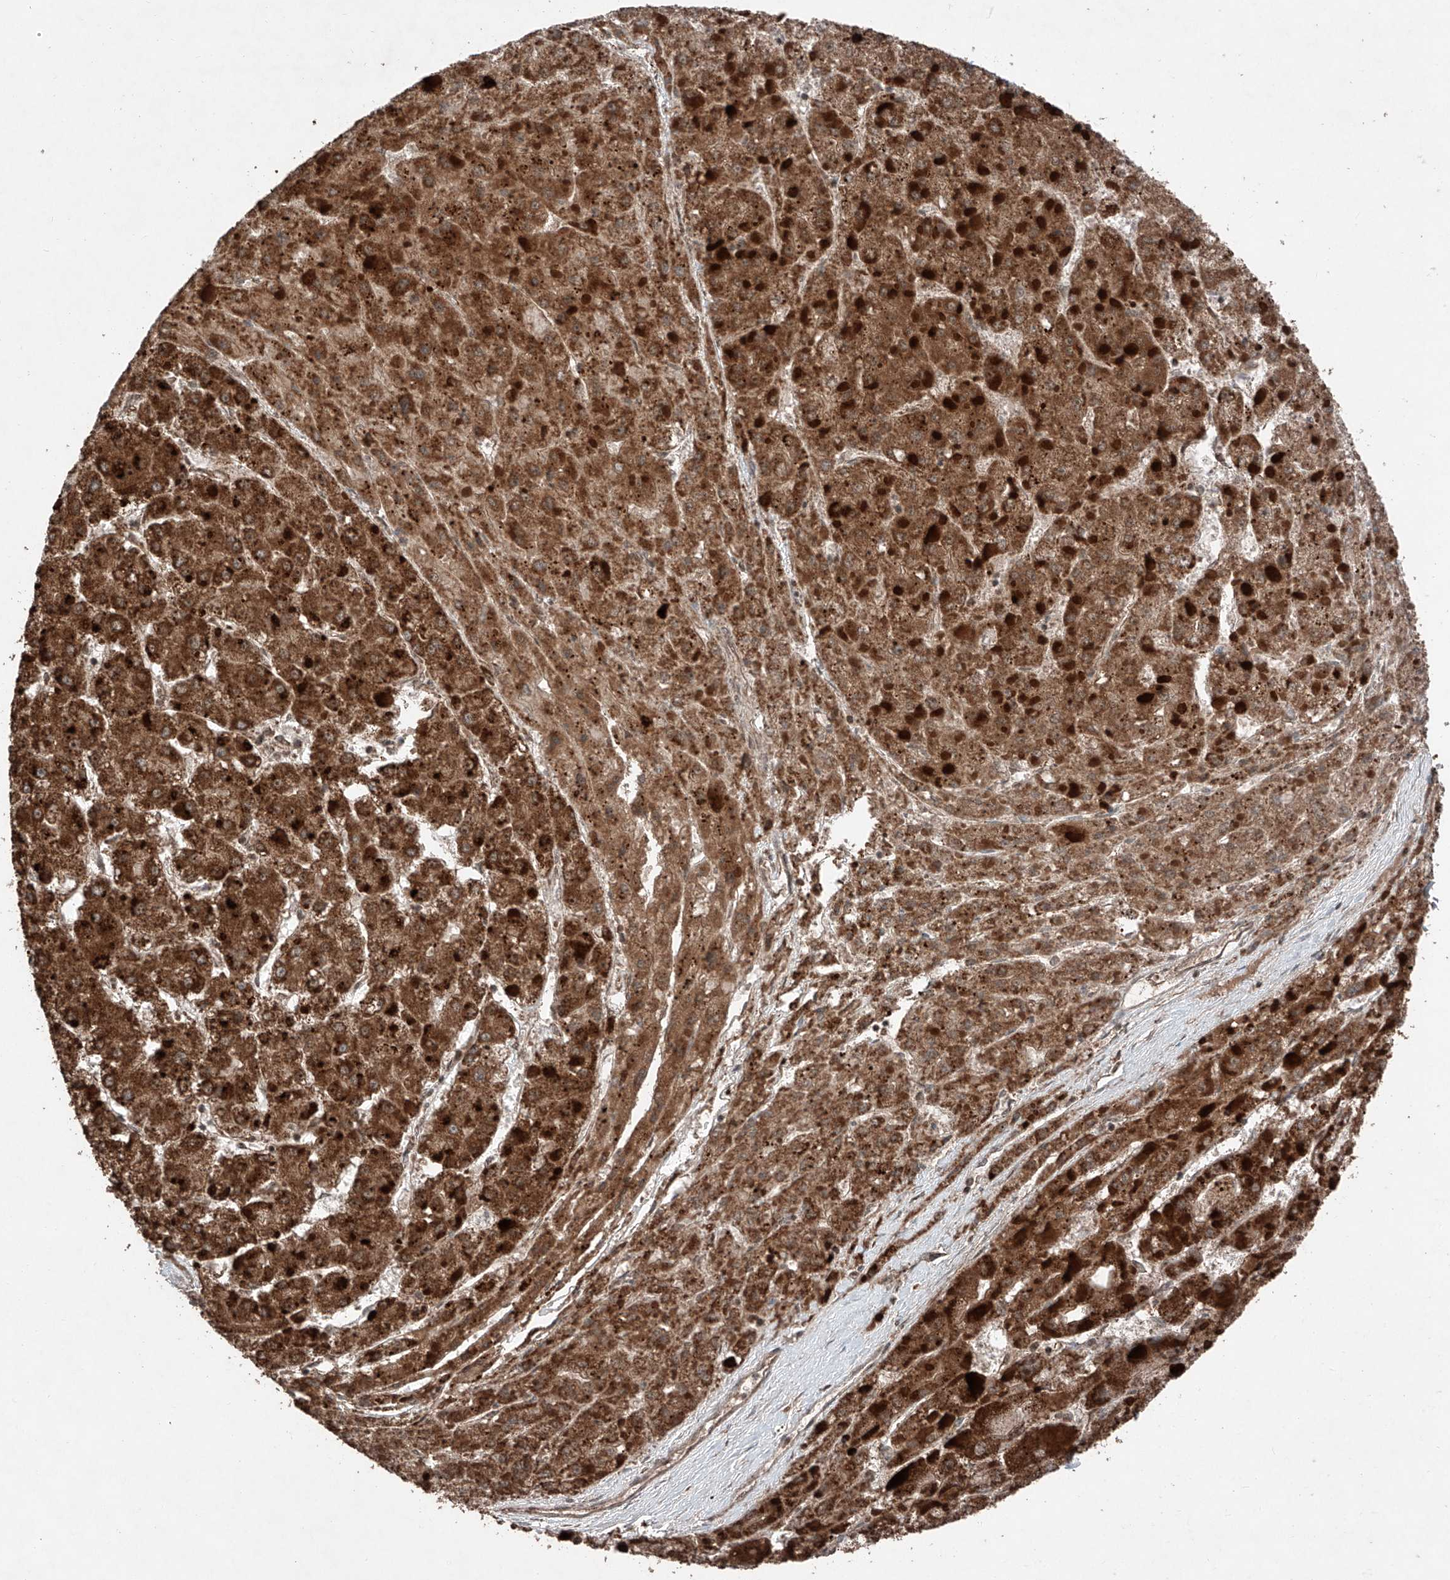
{"staining": {"intensity": "strong", "quantity": ">75%", "location": "cytoplasmic/membranous"}, "tissue": "liver cancer", "cell_type": "Tumor cells", "image_type": "cancer", "snomed": [{"axis": "morphology", "description": "Carcinoma, Hepatocellular, NOS"}, {"axis": "topography", "description": "Liver"}], "caption": "A high-resolution histopathology image shows IHC staining of liver cancer, which reveals strong cytoplasmic/membranous expression in about >75% of tumor cells.", "gene": "ZSCAN29", "patient": {"sex": "female", "age": 73}}